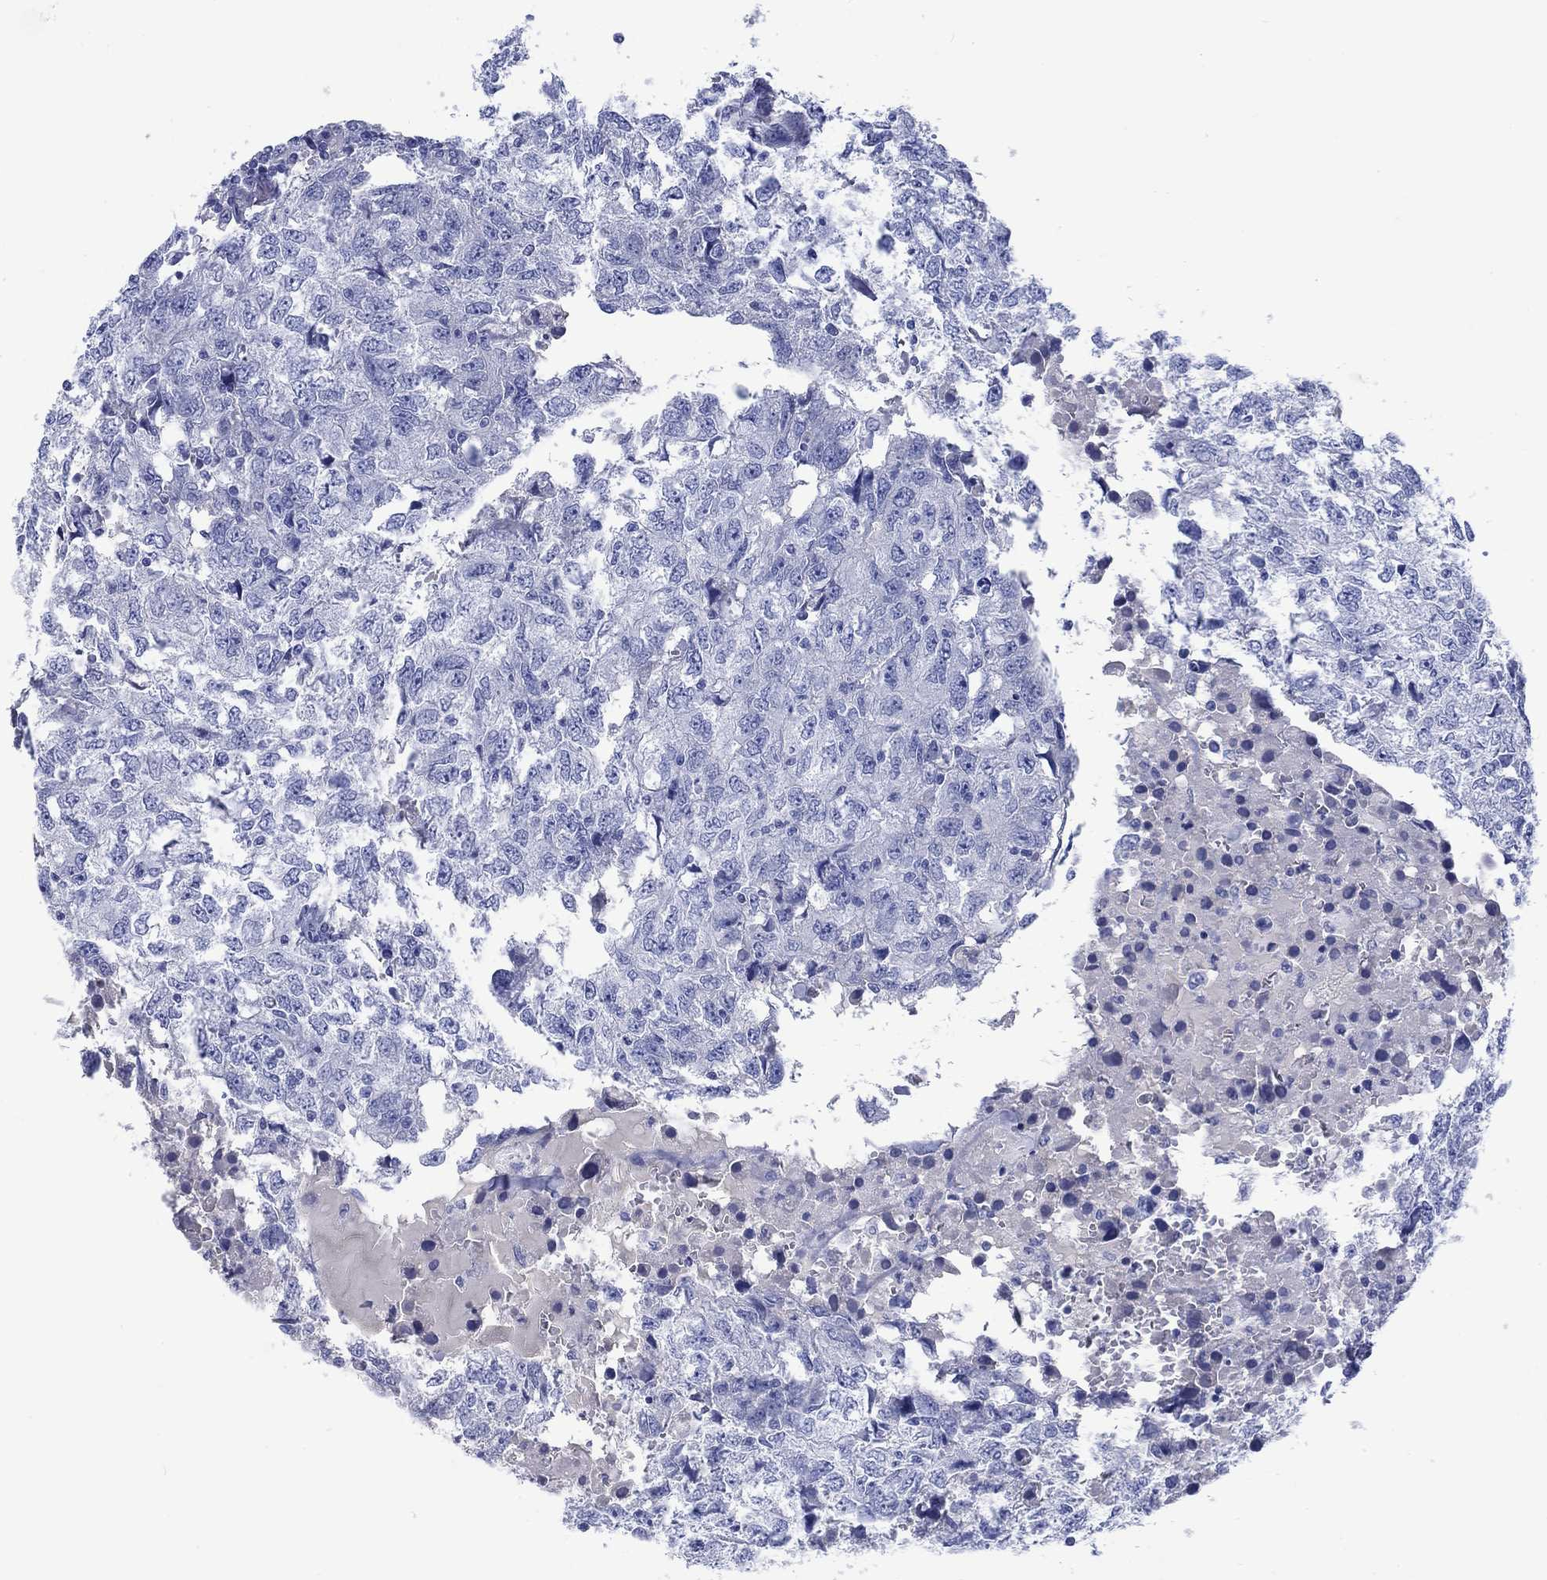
{"staining": {"intensity": "negative", "quantity": "none", "location": "none"}, "tissue": "breast cancer", "cell_type": "Tumor cells", "image_type": "cancer", "snomed": [{"axis": "morphology", "description": "Duct carcinoma"}, {"axis": "topography", "description": "Breast"}], "caption": "The immunohistochemistry micrograph has no significant expression in tumor cells of breast invasive ductal carcinoma tissue.", "gene": "CACNG3", "patient": {"sex": "female", "age": 30}}